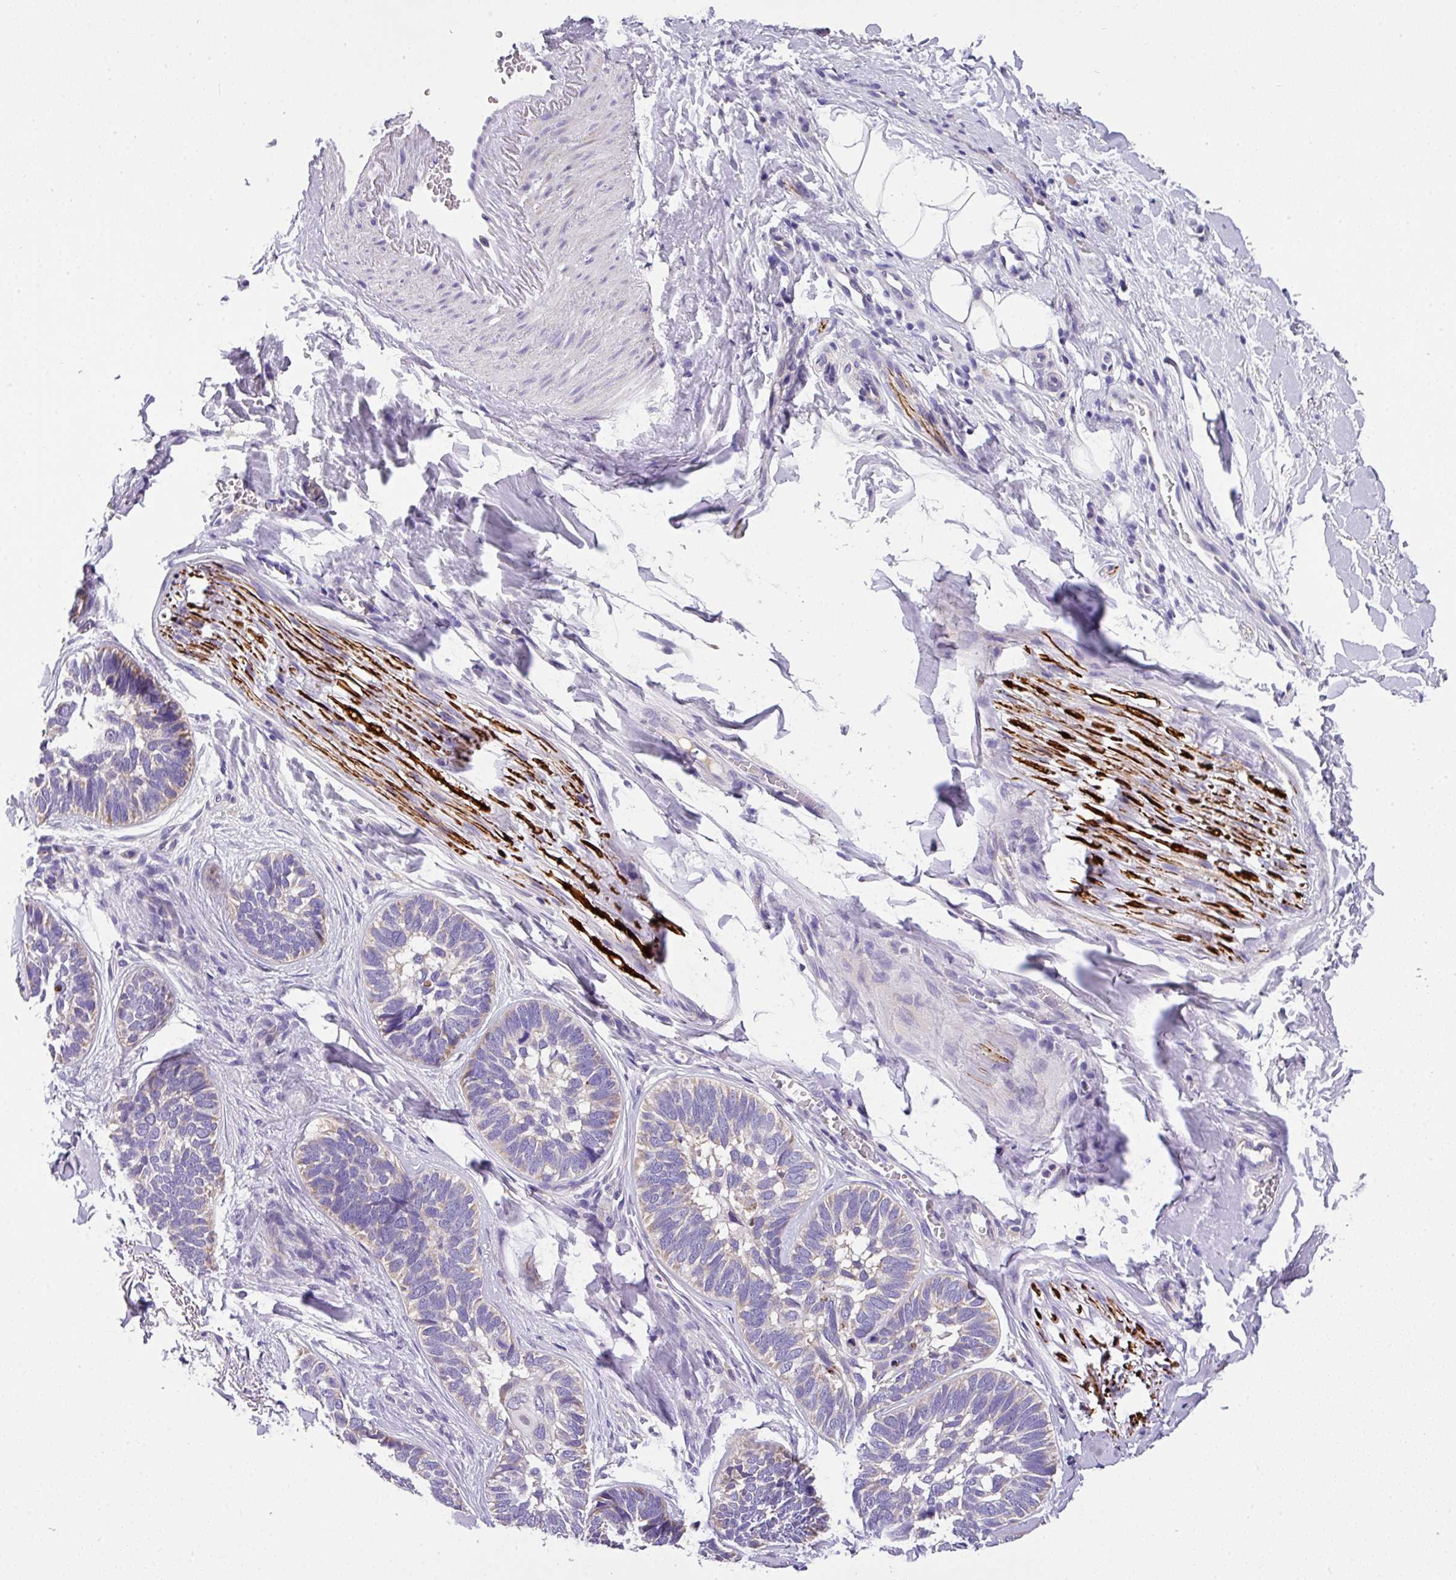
{"staining": {"intensity": "negative", "quantity": "none", "location": "none"}, "tissue": "skin cancer", "cell_type": "Tumor cells", "image_type": "cancer", "snomed": [{"axis": "morphology", "description": "Basal cell carcinoma"}, {"axis": "topography", "description": "Skin"}], "caption": "Immunohistochemistry (IHC) micrograph of human basal cell carcinoma (skin) stained for a protein (brown), which shows no expression in tumor cells. (Brightfield microscopy of DAB (3,3'-diaminobenzidine) immunohistochemistry at high magnification).", "gene": "ANXA2R", "patient": {"sex": "male", "age": 62}}